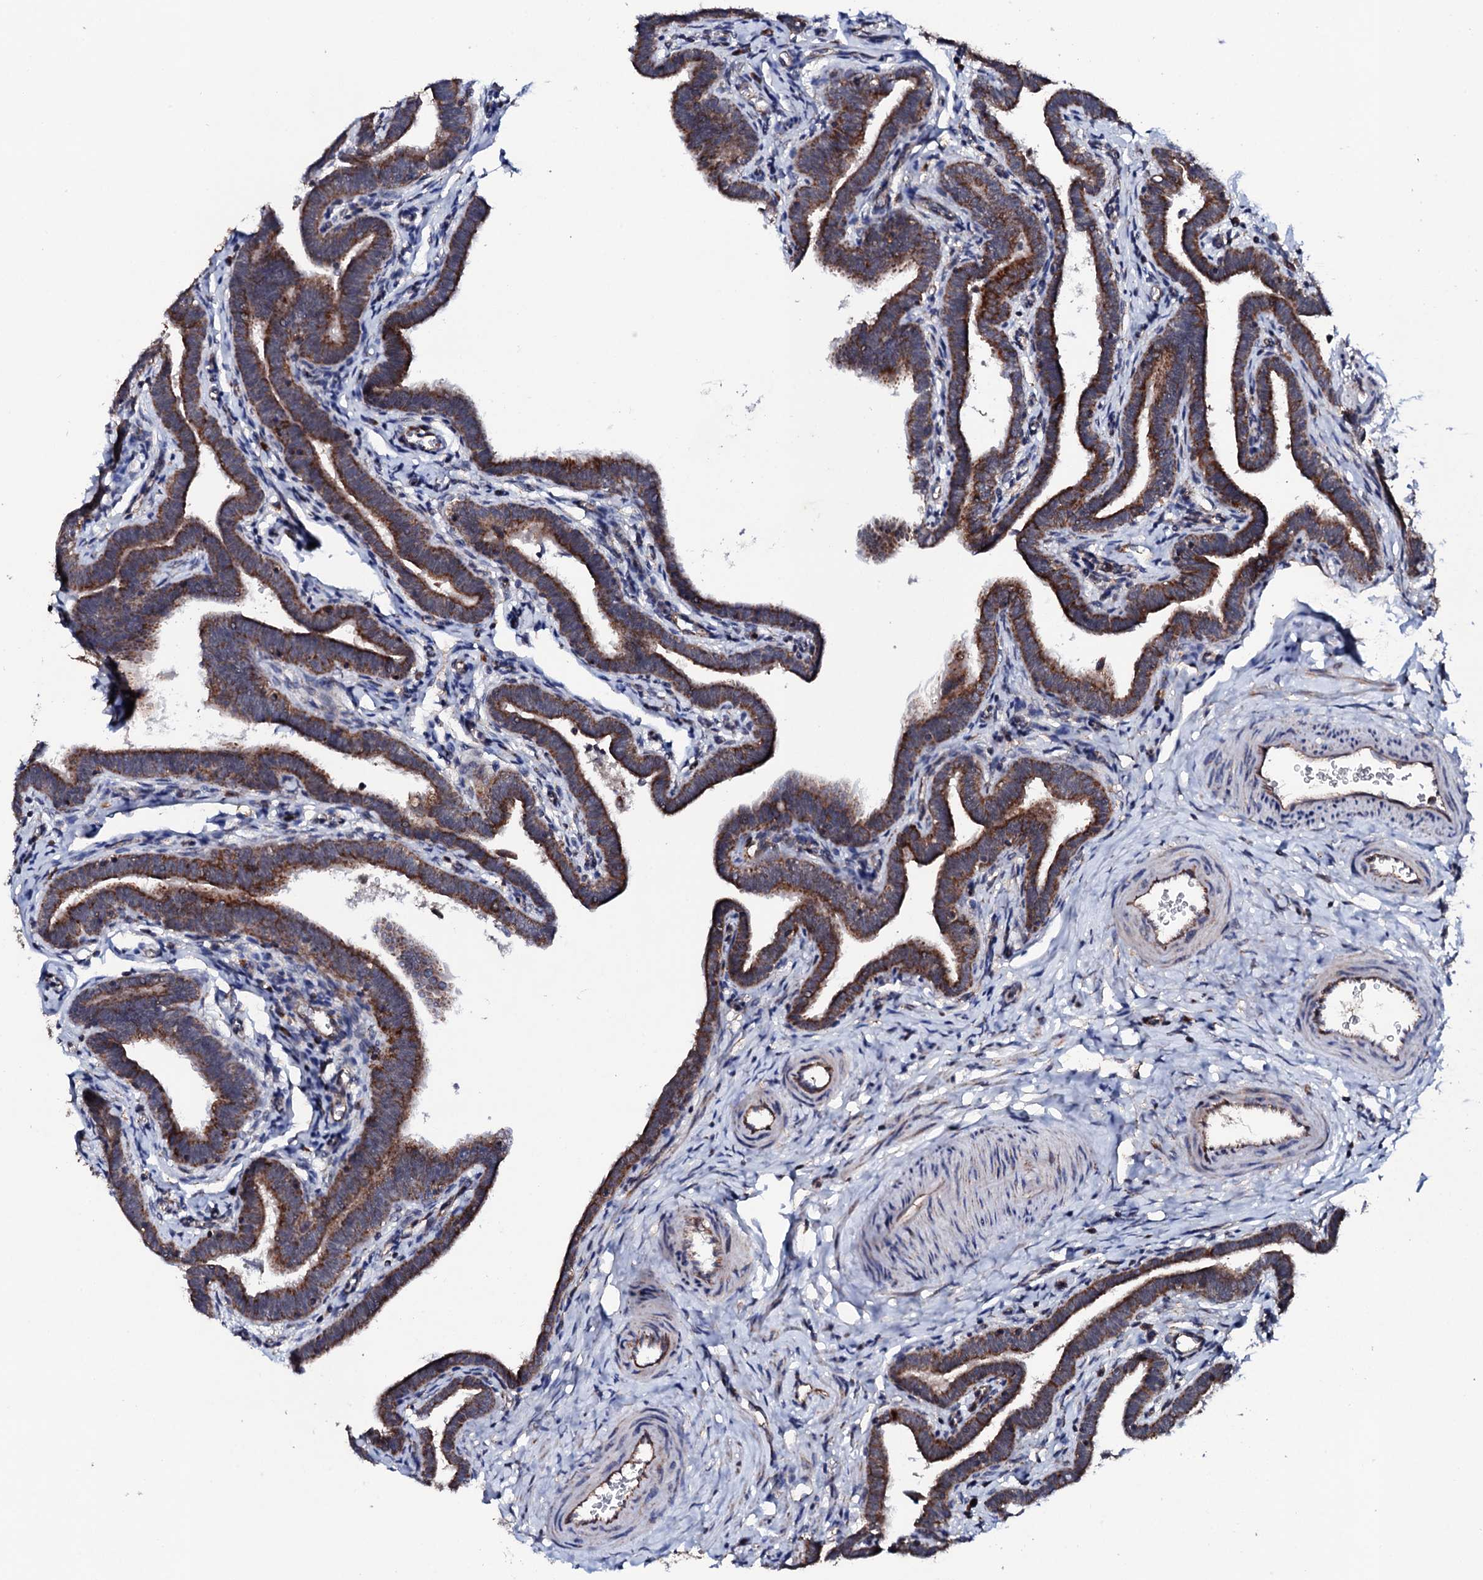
{"staining": {"intensity": "strong", "quantity": ">75%", "location": "cytoplasmic/membranous"}, "tissue": "fallopian tube", "cell_type": "Glandular cells", "image_type": "normal", "snomed": [{"axis": "morphology", "description": "Normal tissue, NOS"}, {"axis": "topography", "description": "Fallopian tube"}], "caption": "High-magnification brightfield microscopy of unremarkable fallopian tube stained with DAB (3,3'-diaminobenzidine) (brown) and counterstained with hematoxylin (blue). glandular cells exhibit strong cytoplasmic/membranous expression is seen in approximately>75% of cells.", "gene": "MTIF3", "patient": {"sex": "female", "age": 36}}